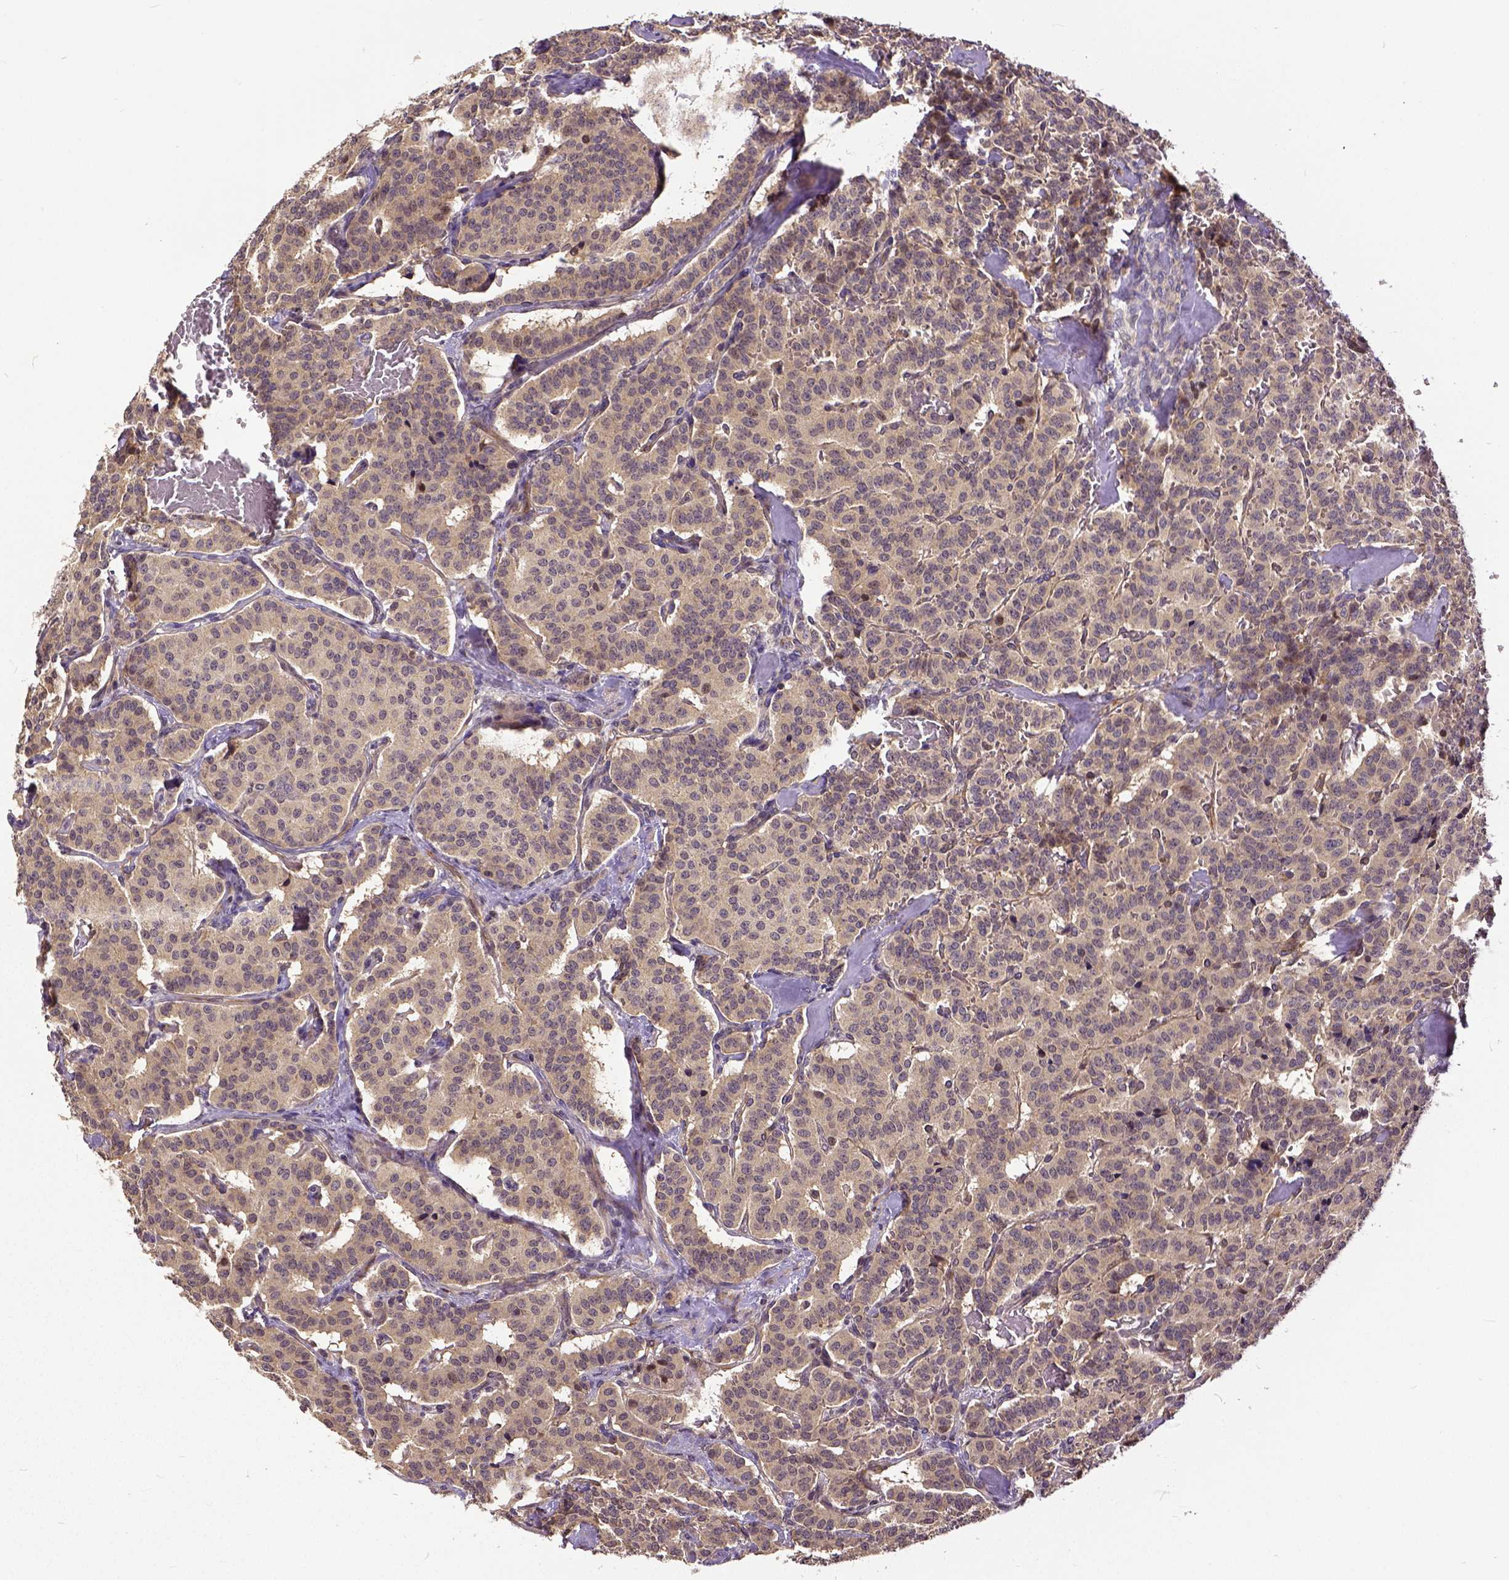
{"staining": {"intensity": "weak", "quantity": ">75%", "location": "cytoplasmic/membranous"}, "tissue": "carcinoid", "cell_type": "Tumor cells", "image_type": "cancer", "snomed": [{"axis": "morphology", "description": "Carcinoid, malignant, NOS"}, {"axis": "topography", "description": "Lung"}], "caption": "Immunohistochemistry (DAB (3,3'-diaminobenzidine)) staining of human carcinoid exhibits weak cytoplasmic/membranous protein expression in approximately >75% of tumor cells.", "gene": "DICER1", "patient": {"sex": "female", "age": 46}}